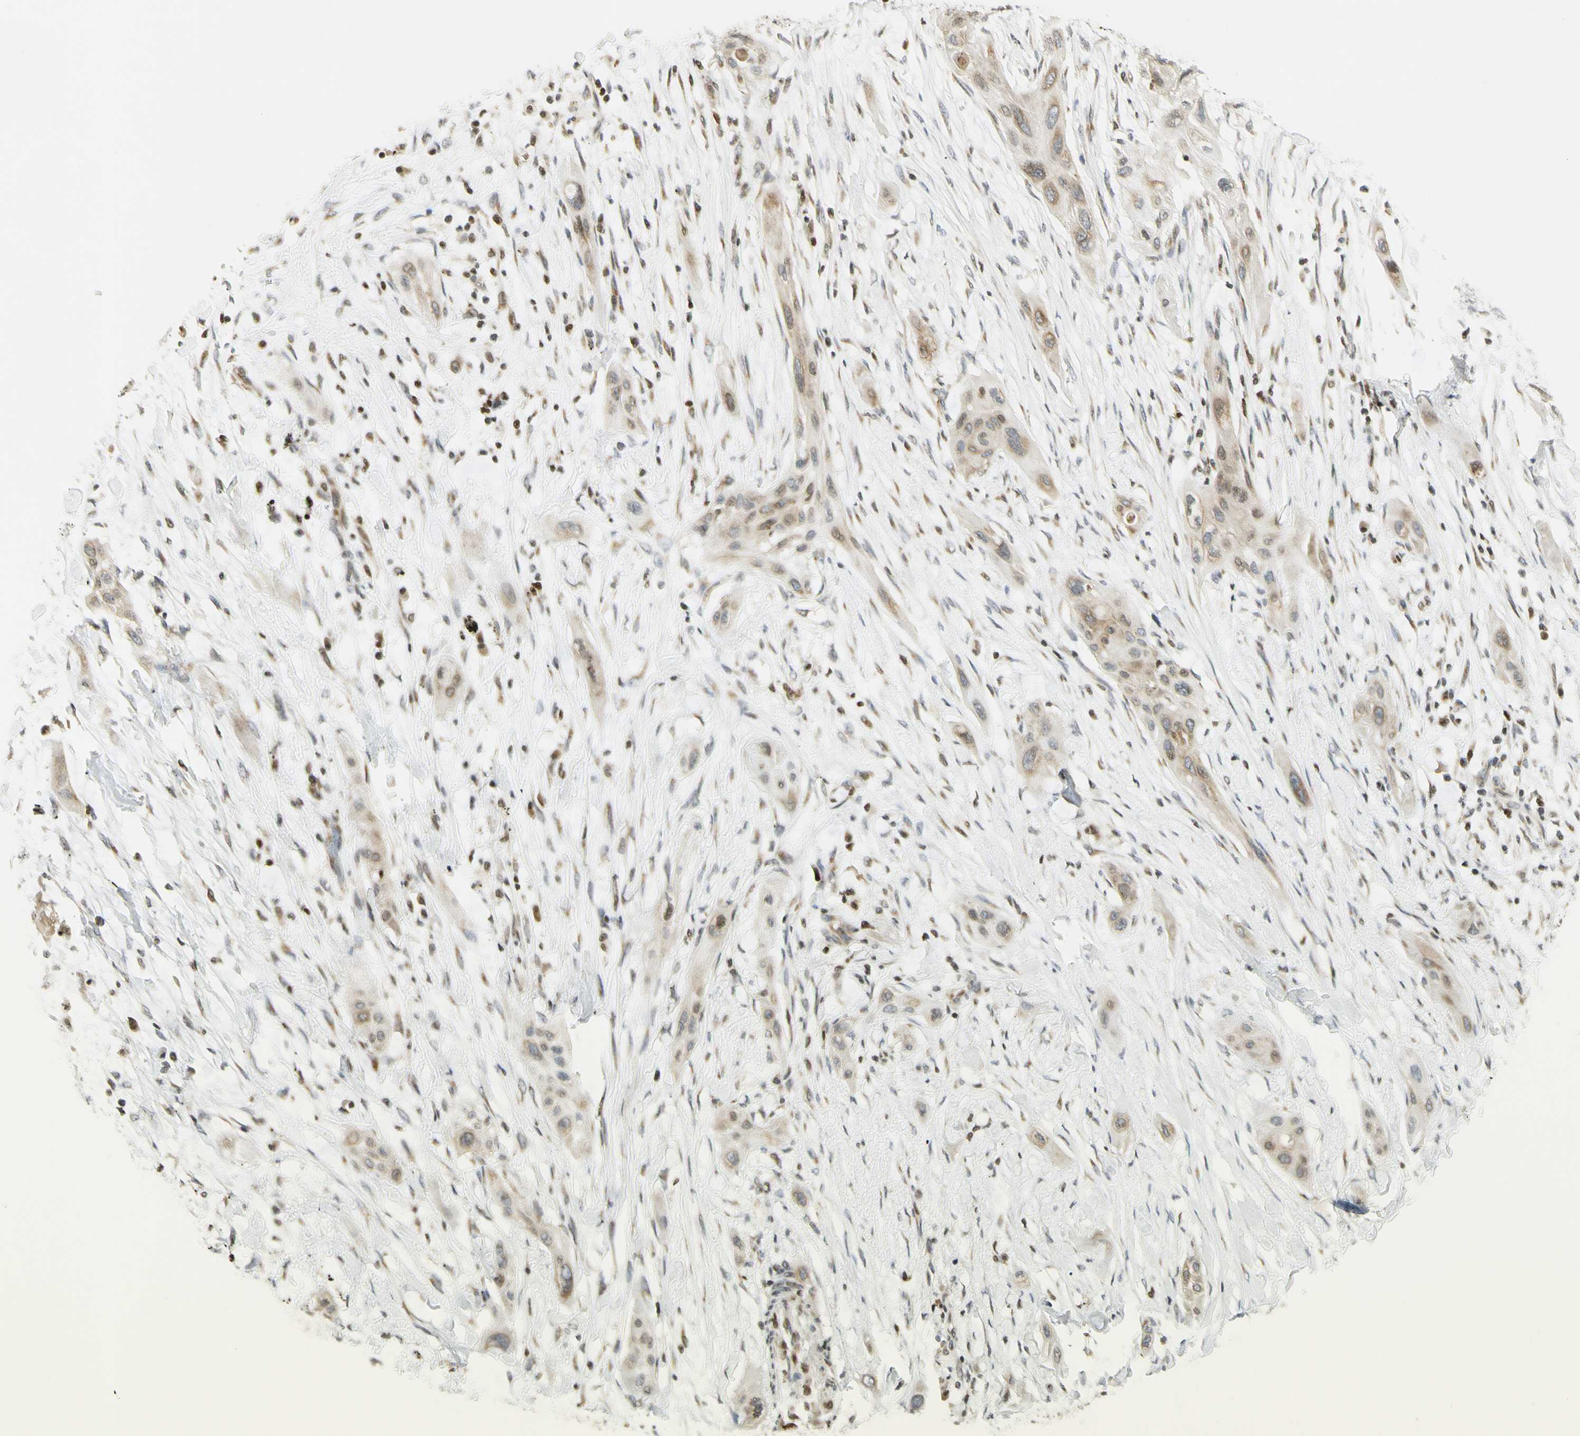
{"staining": {"intensity": "weak", "quantity": ">75%", "location": "cytoplasmic/membranous,nuclear"}, "tissue": "lung cancer", "cell_type": "Tumor cells", "image_type": "cancer", "snomed": [{"axis": "morphology", "description": "Squamous cell carcinoma, NOS"}, {"axis": "topography", "description": "Lung"}], "caption": "The histopathology image displays immunohistochemical staining of lung squamous cell carcinoma. There is weak cytoplasmic/membranous and nuclear staining is present in about >75% of tumor cells.", "gene": "KIF11", "patient": {"sex": "female", "age": 47}}